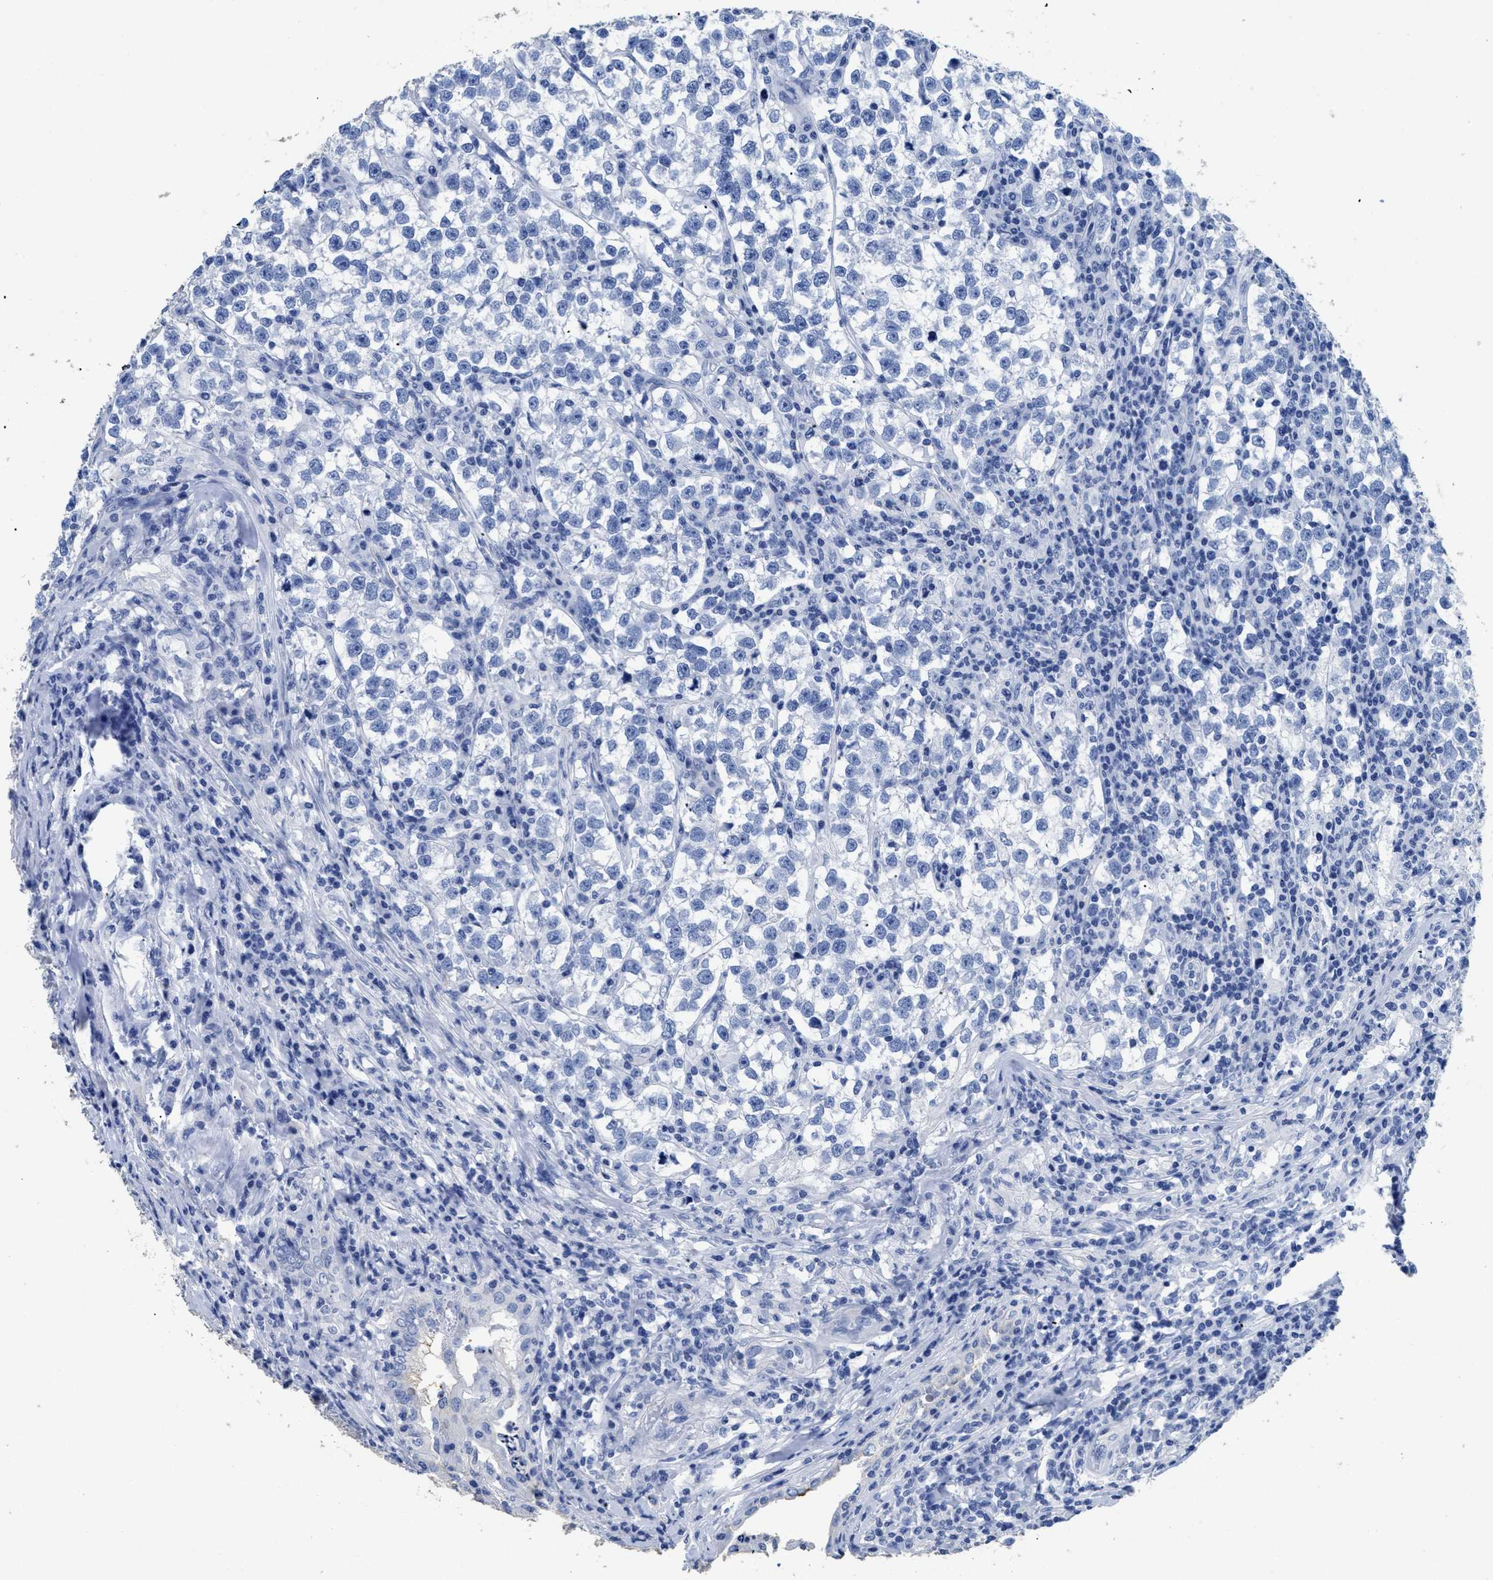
{"staining": {"intensity": "negative", "quantity": "none", "location": "none"}, "tissue": "testis cancer", "cell_type": "Tumor cells", "image_type": "cancer", "snomed": [{"axis": "morphology", "description": "Normal tissue, NOS"}, {"axis": "morphology", "description": "Seminoma, NOS"}, {"axis": "topography", "description": "Testis"}], "caption": "Testis cancer was stained to show a protein in brown. There is no significant staining in tumor cells.", "gene": "DLC1", "patient": {"sex": "male", "age": 43}}